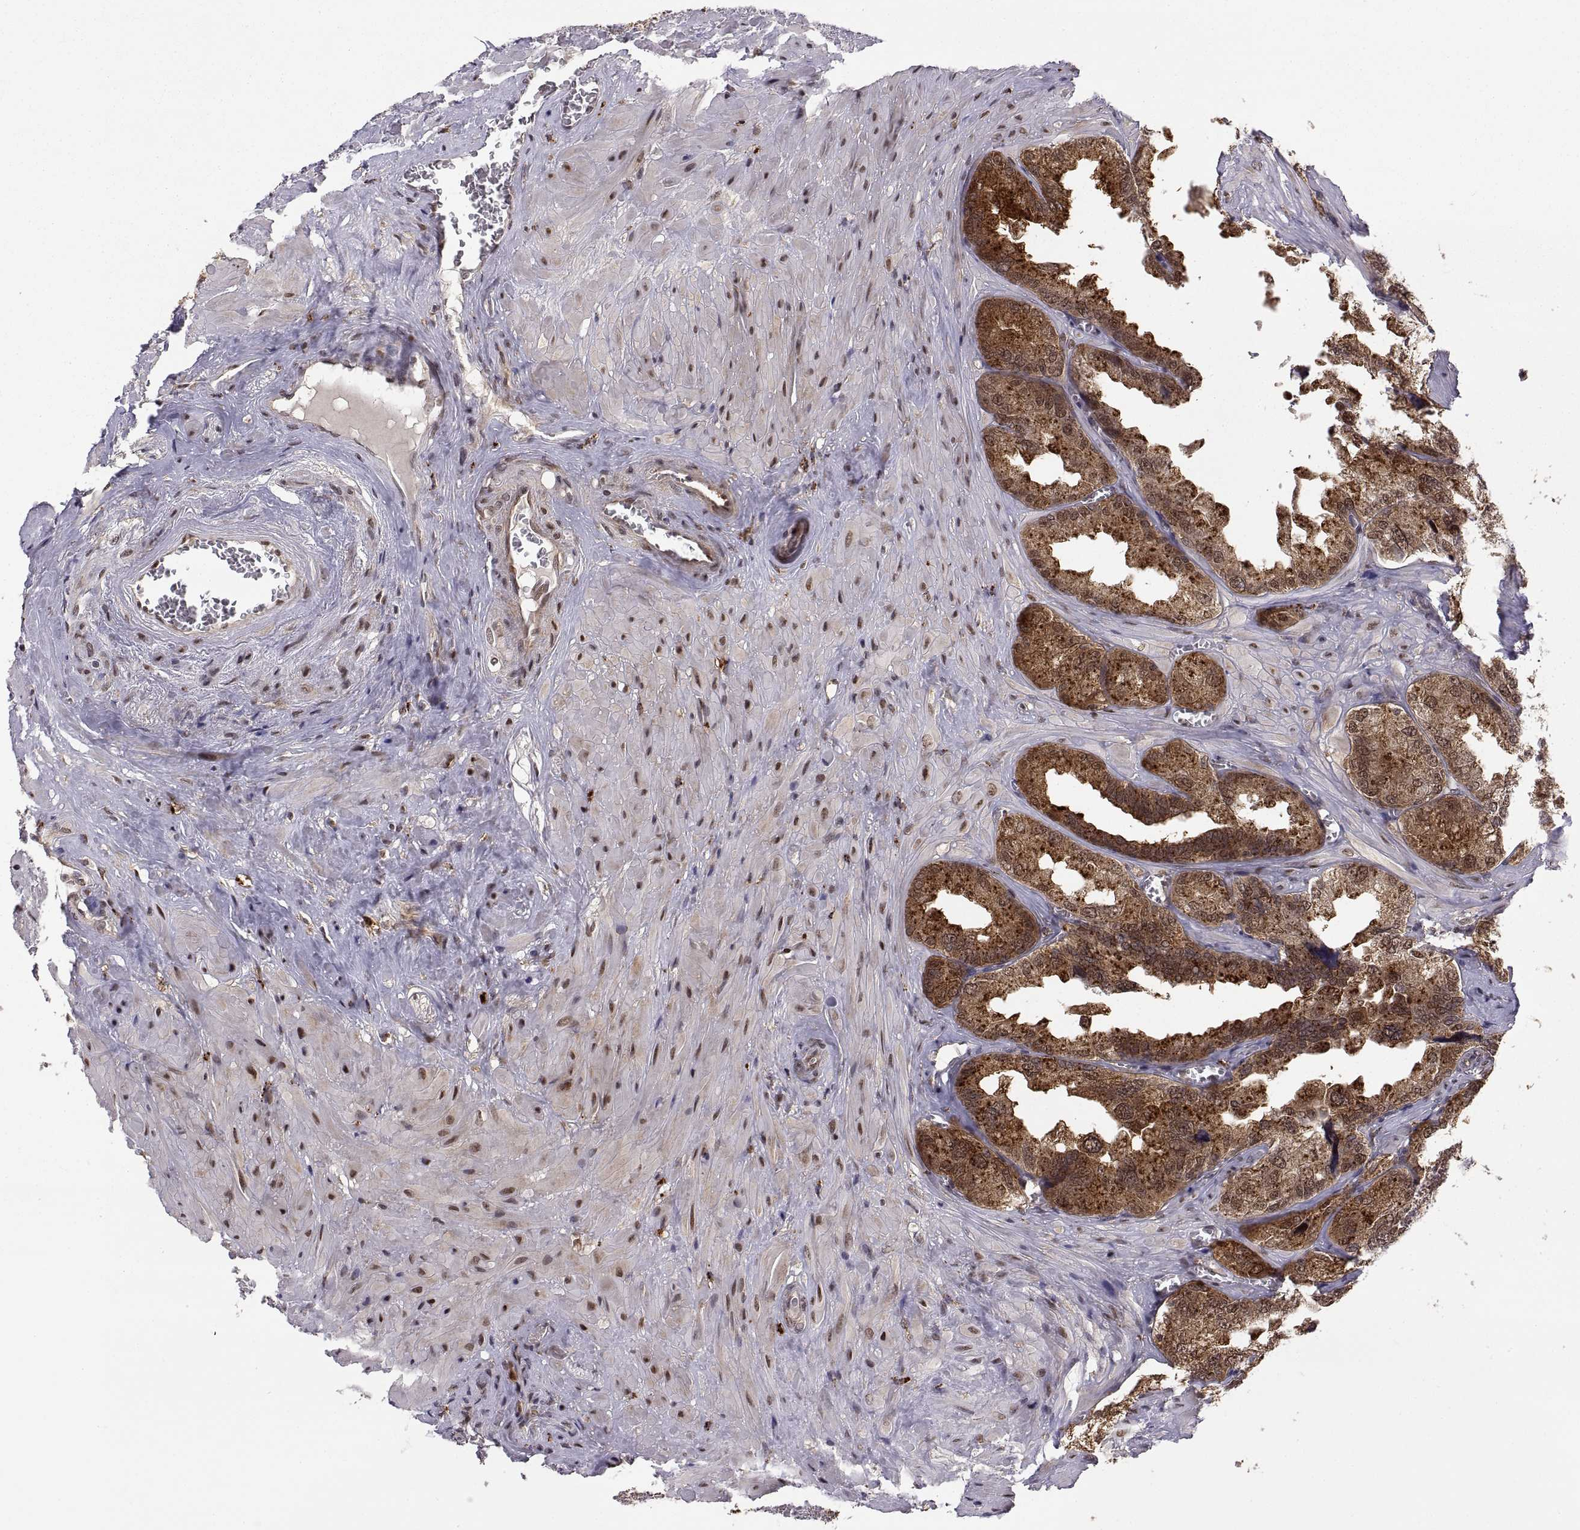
{"staining": {"intensity": "strong", "quantity": ">75%", "location": "cytoplasmic/membranous"}, "tissue": "seminal vesicle", "cell_type": "Glandular cells", "image_type": "normal", "snomed": [{"axis": "morphology", "description": "Normal tissue, NOS"}, {"axis": "topography", "description": "Seminal veicle"}], "caption": "Seminal vesicle stained with DAB immunohistochemistry reveals high levels of strong cytoplasmic/membranous staining in about >75% of glandular cells. (DAB (3,3'-diaminobenzidine) = brown stain, brightfield microscopy at high magnification).", "gene": "PSMC2", "patient": {"sex": "male", "age": 72}}